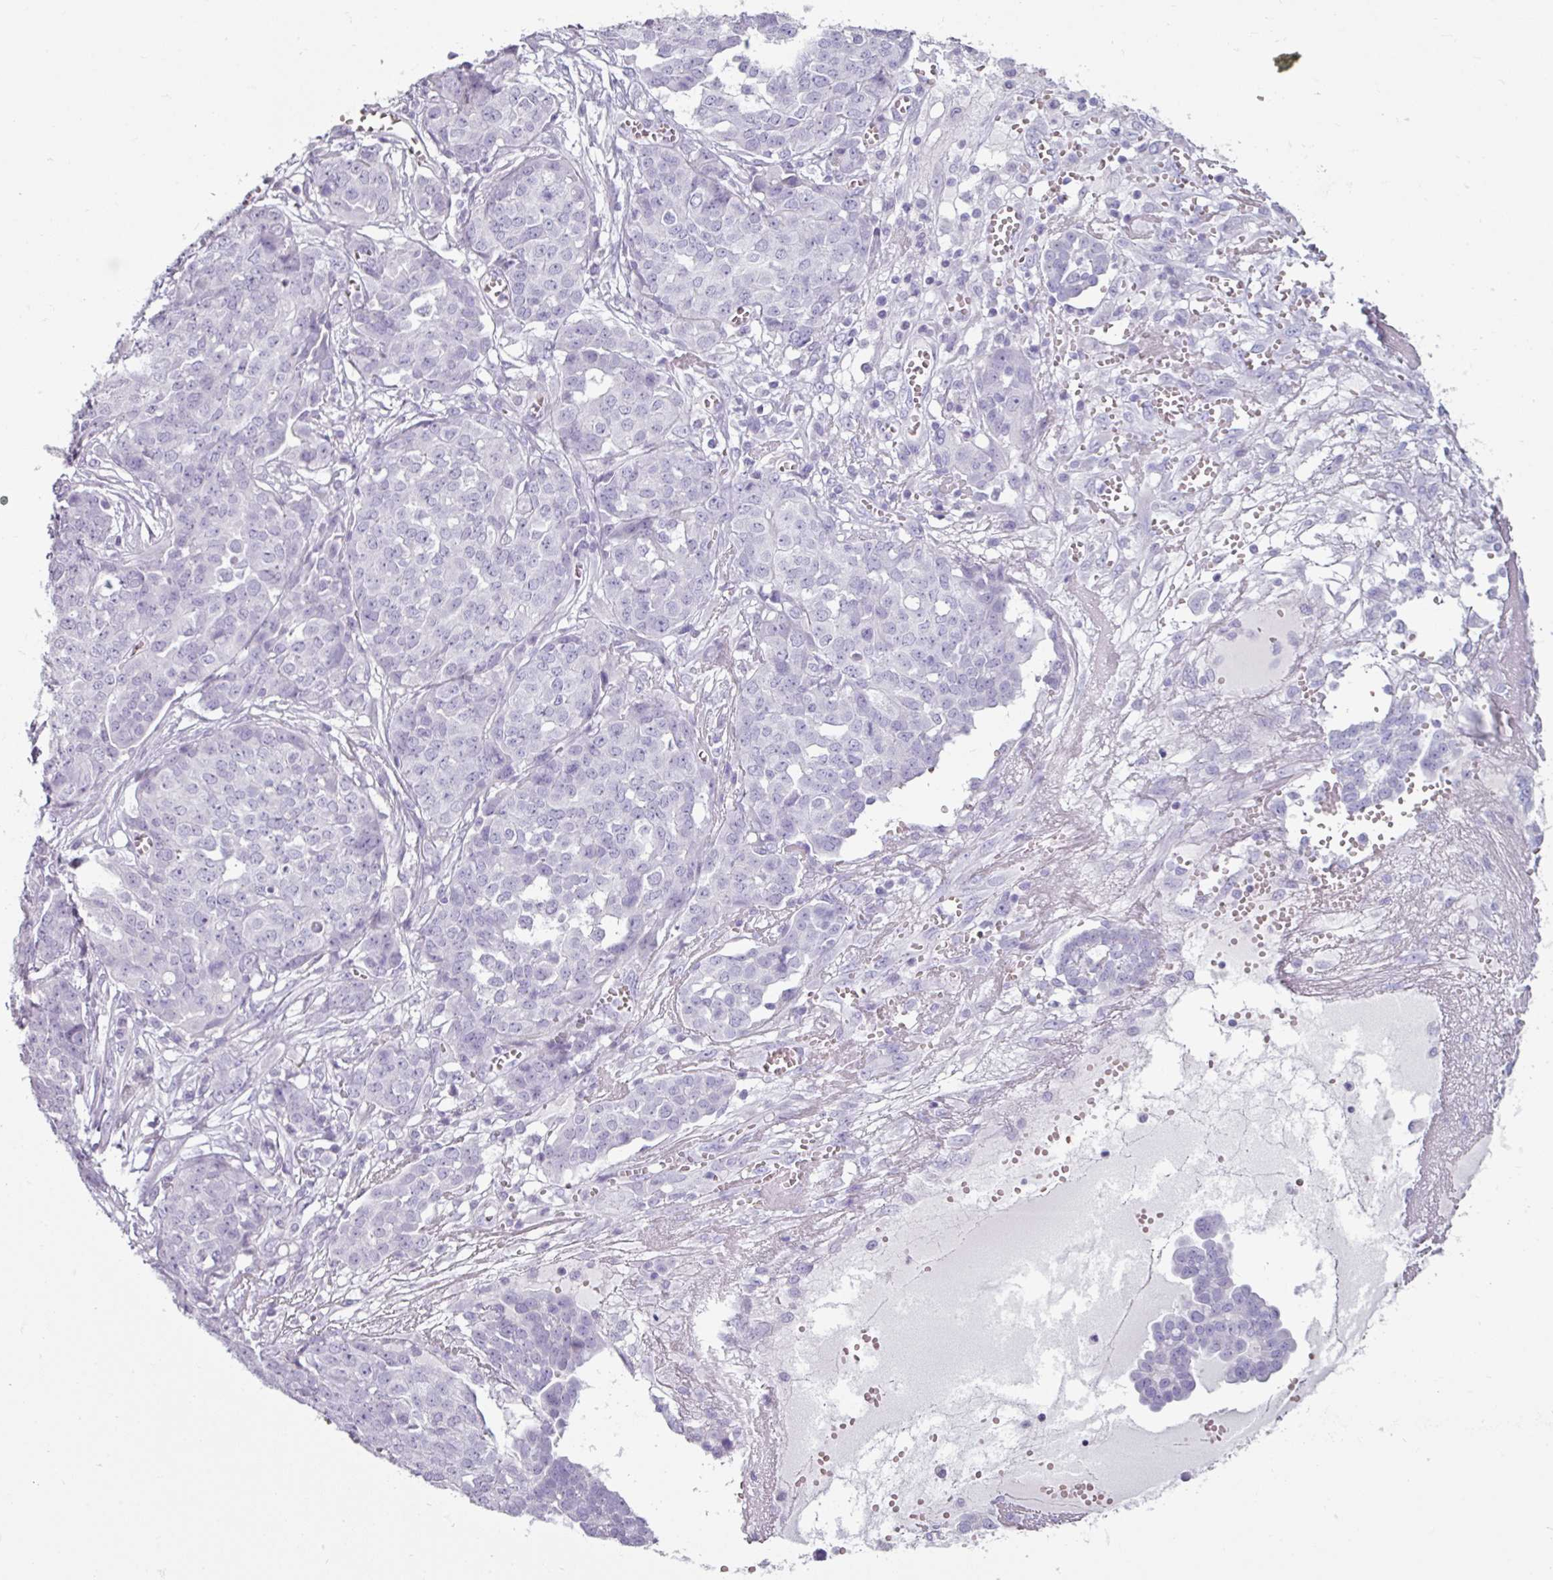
{"staining": {"intensity": "negative", "quantity": "none", "location": "none"}, "tissue": "ovarian cancer", "cell_type": "Tumor cells", "image_type": "cancer", "snomed": [{"axis": "morphology", "description": "Cystadenocarcinoma, serous, NOS"}, {"axis": "topography", "description": "Soft tissue"}, {"axis": "topography", "description": "Ovary"}], "caption": "This histopathology image is of ovarian cancer stained with IHC to label a protein in brown with the nuclei are counter-stained blue. There is no expression in tumor cells. (DAB IHC, high magnification).", "gene": "CLCA1", "patient": {"sex": "female", "age": 57}}